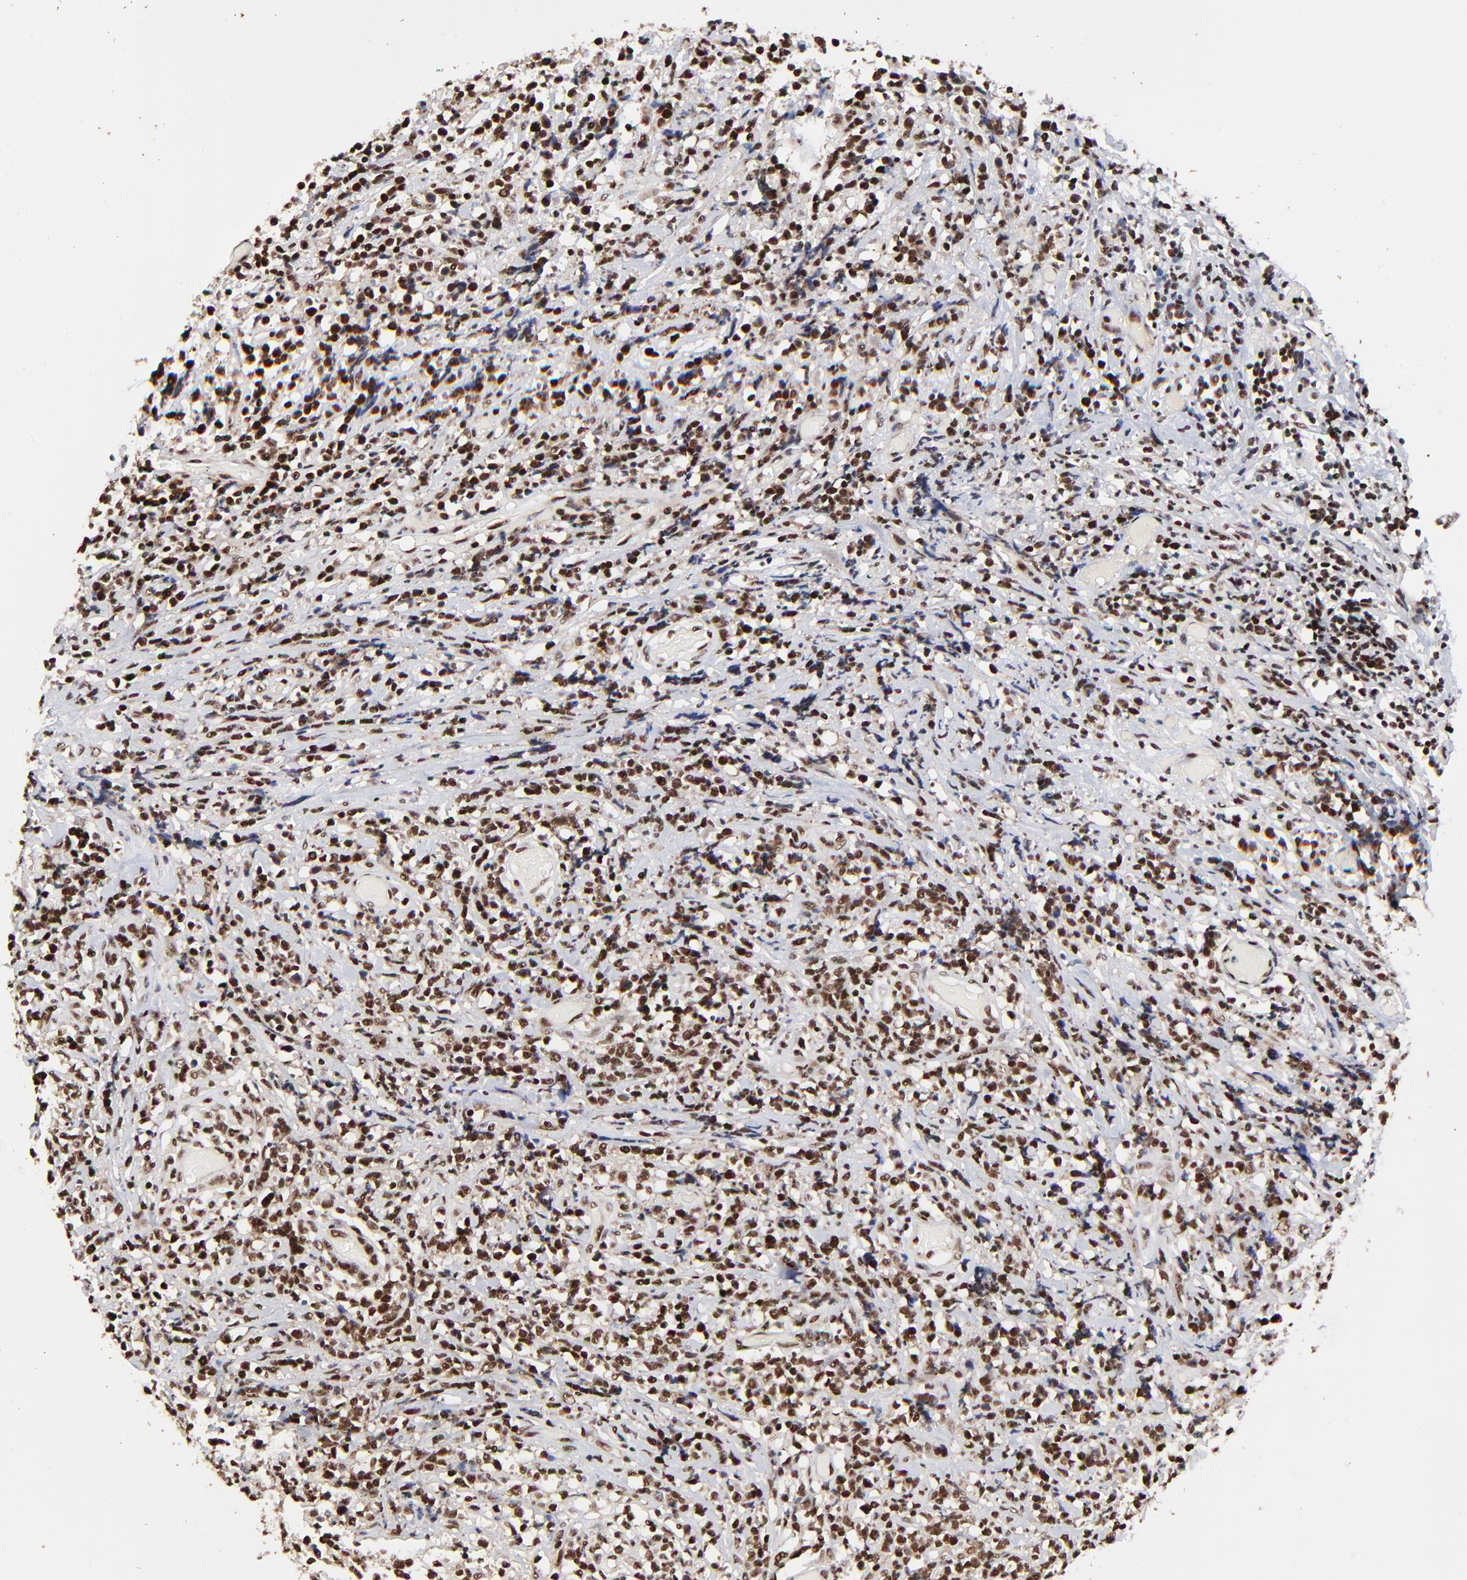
{"staining": {"intensity": "strong", "quantity": ">75%", "location": "nuclear"}, "tissue": "lymphoma", "cell_type": "Tumor cells", "image_type": "cancer", "snomed": [{"axis": "morphology", "description": "Malignant lymphoma, non-Hodgkin's type, High grade"}, {"axis": "topography", "description": "Colon"}], "caption": "Immunohistochemical staining of human lymphoma exhibits strong nuclear protein staining in approximately >75% of tumor cells.", "gene": "RBM22", "patient": {"sex": "male", "age": 82}}